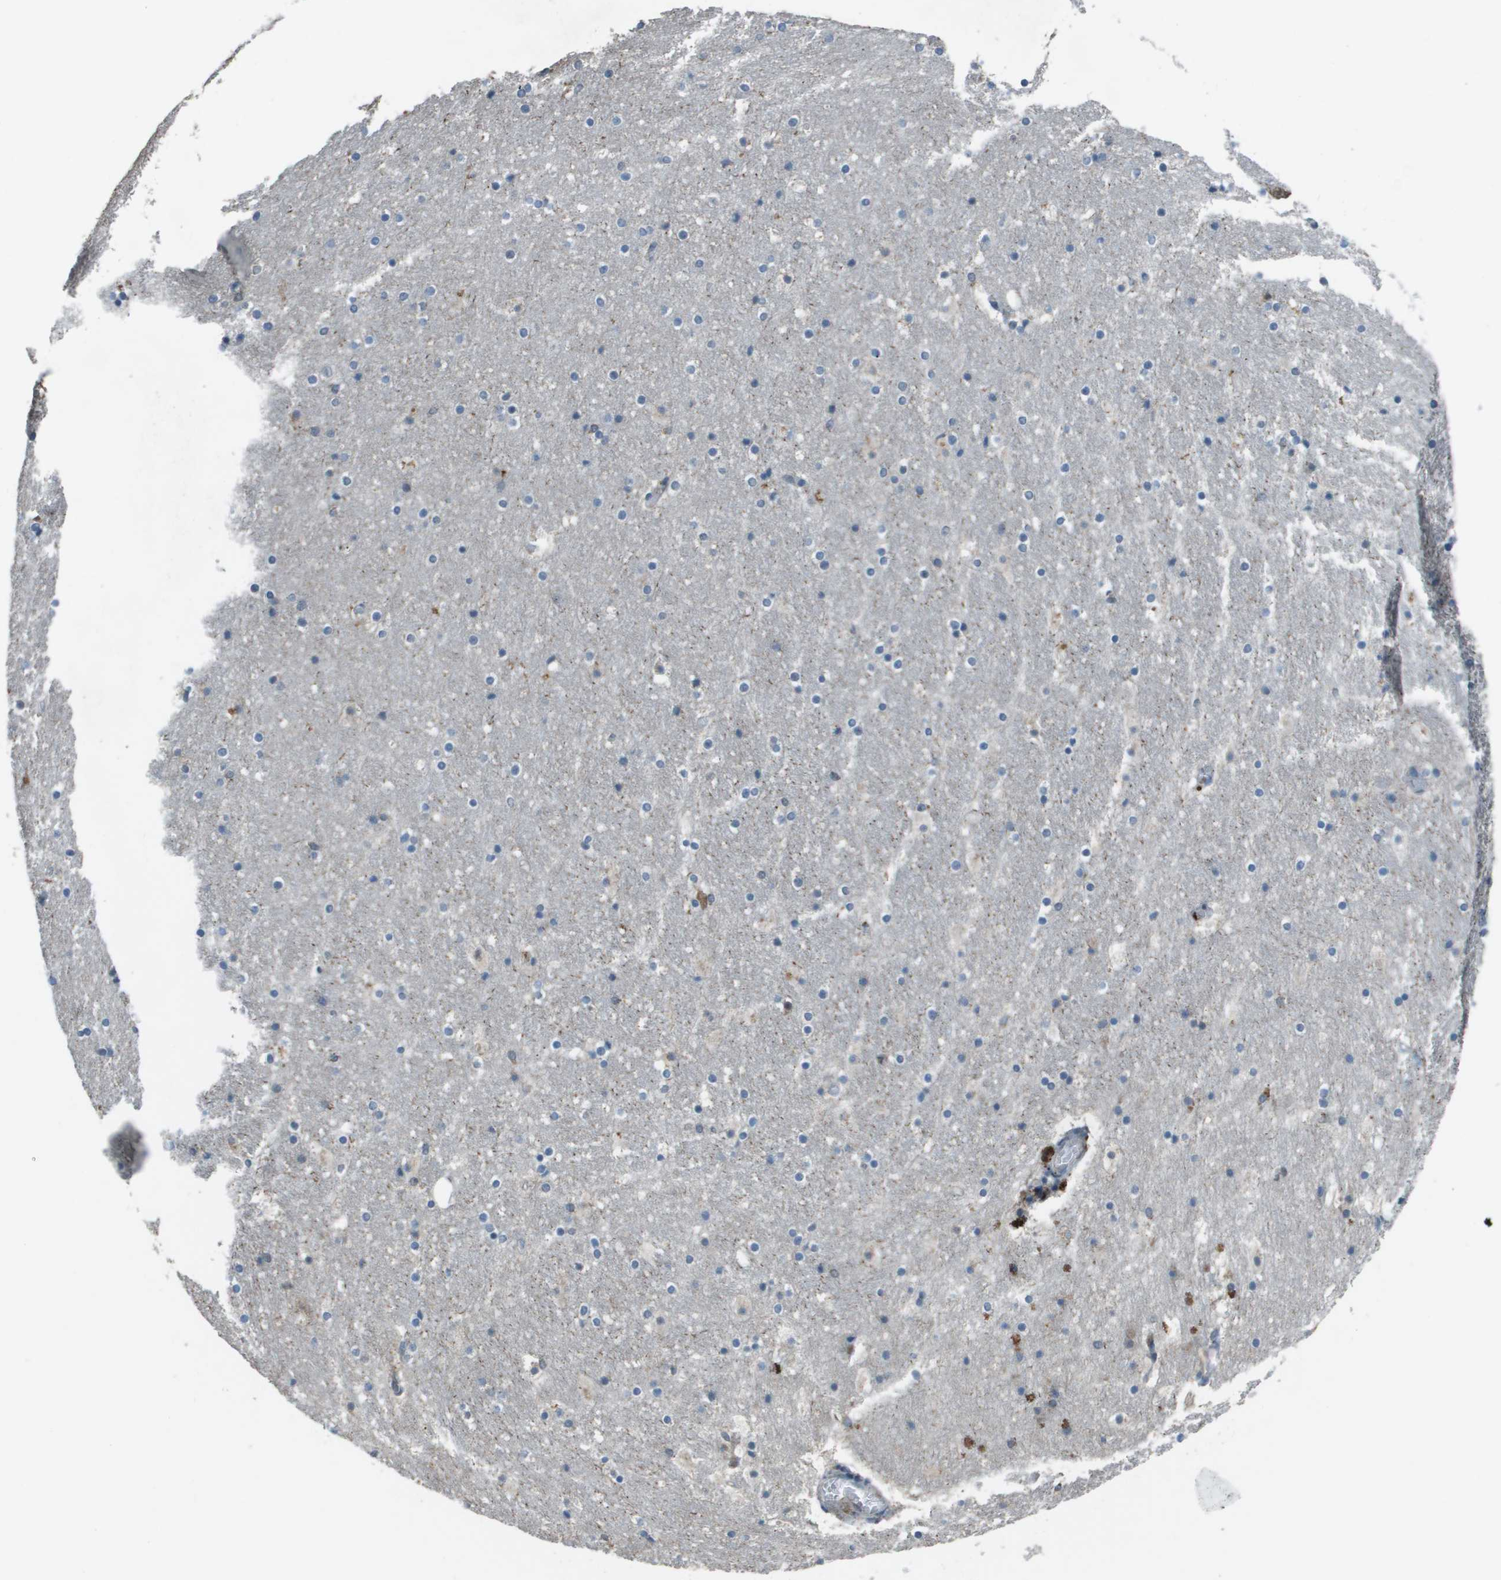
{"staining": {"intensity": "weak", "quantity": "<25%", "location": "cytoplasmic/membranous"}, "tissue": "hippocampus", "cell_type": "Glial cells", "image_type": "normal", "snomed": [{"axis": "morphology", "description": "Normal tissue, NOS"}, {"axis": "topography", "description": "Hippocampus"}], "caption": "Protein analysis of benign hippocampus demonstrates no significant staining in glial cells. (Stains: DAB (3,3'-diaminobenzidine) IHC with hematoxylin counter stain, Microscopy: brightfield microscopy at high magnification).", "gene": "GOSR2", "patient": {"sex": "male", "age": 45}}